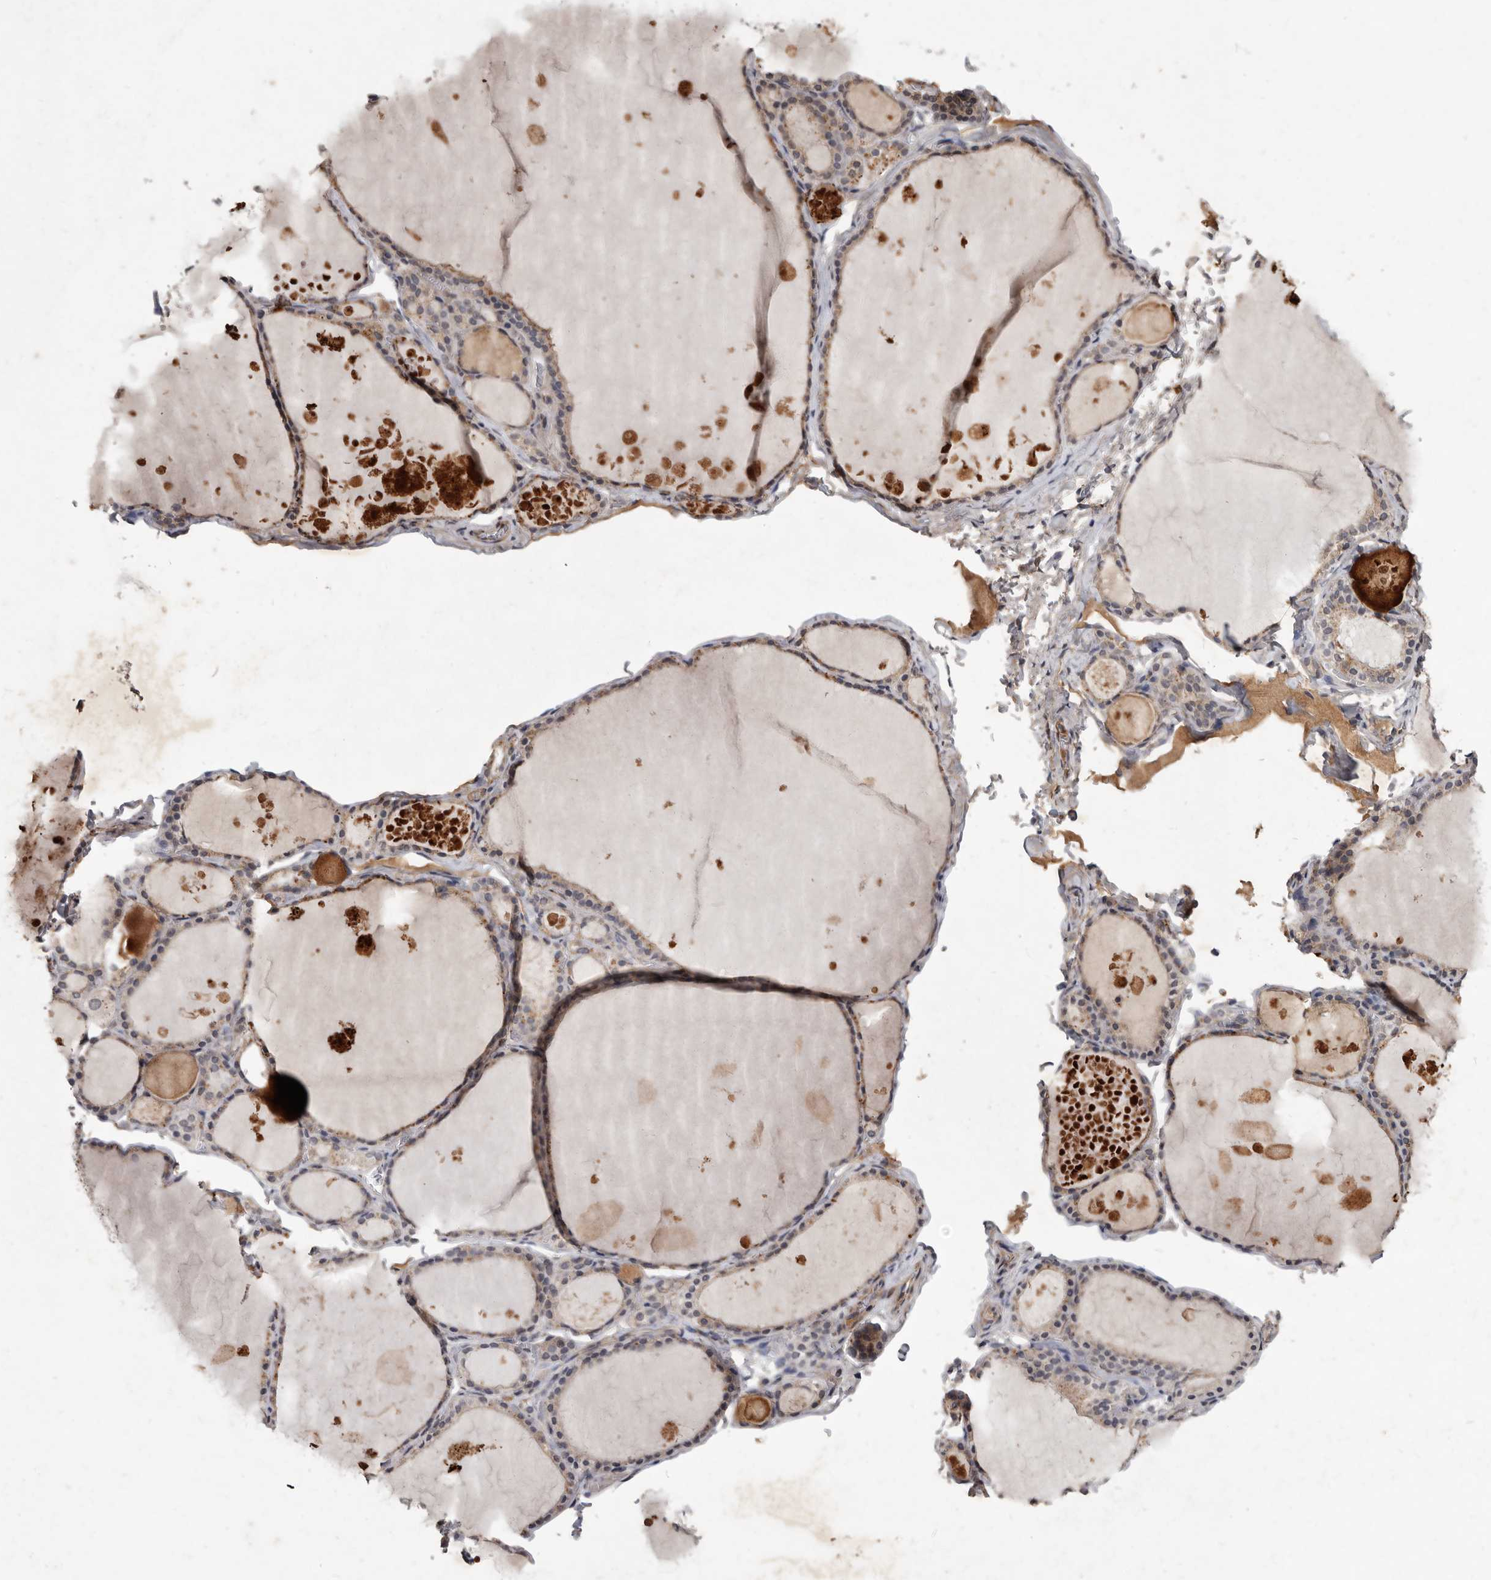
{"staining": {"intensity": "moderate", "quantity": "25%-75%", "location": "cytoplasmic/membranous"}, "tissue": "thyroid gland", "cell_type": "Glandular cells", "image_type": "normal", "snomed": [{"axis": "morphology", "description": "Normal tissue, NOS"}, {"axis": "topography", "description": "Thyroid gland"}], "caption": "Immunohistochemistry (DAB) staining of benign thyroid gland demonstrates moderate cytoplasmic/membranous protein expression in approximately 25%-75% of glandular cells.", "gene": "DNAJC28", "patient": {"sex": "male", "age": 56}}